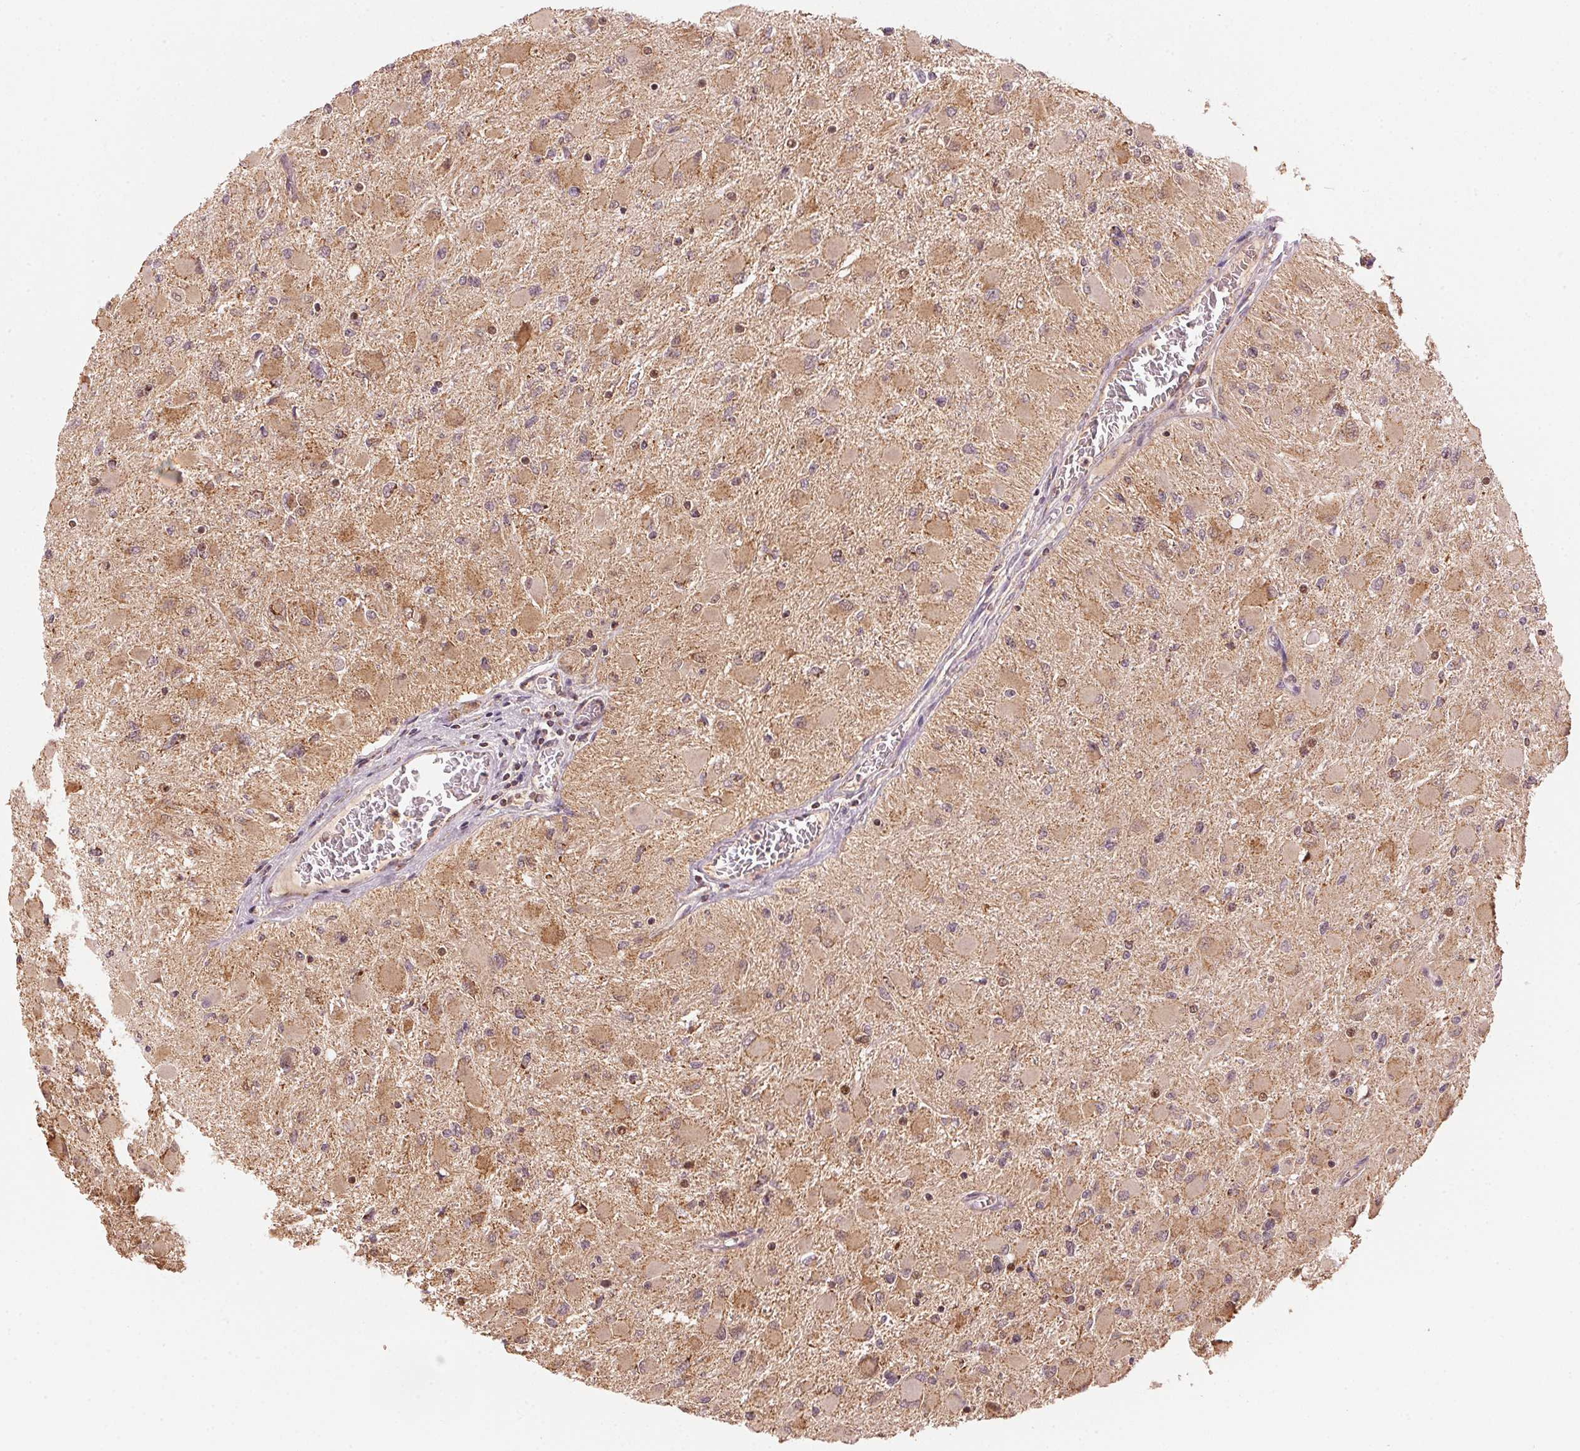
{"staining": {"intensity": "weak", "quantity": ">75%", "location": "cytoplasmic/membranous"}, "tissue": "glioma", "cell_type": "Tumor cells", "image_type": "cancer", "snomed": [{"axis": "morphology", "description": "Glioma, malignant, High grade"}, {"axis": "topography", "description": "Cerebral cortex"}], "caption": "Glioma stained with DAB immunohistochemistry demonstrates low levels of weak cytoplasmic/membranous expression in about >75% of tumor cells.", "gene": "ARHGAP6", "patient": {"sex": "female", "age": 36}}